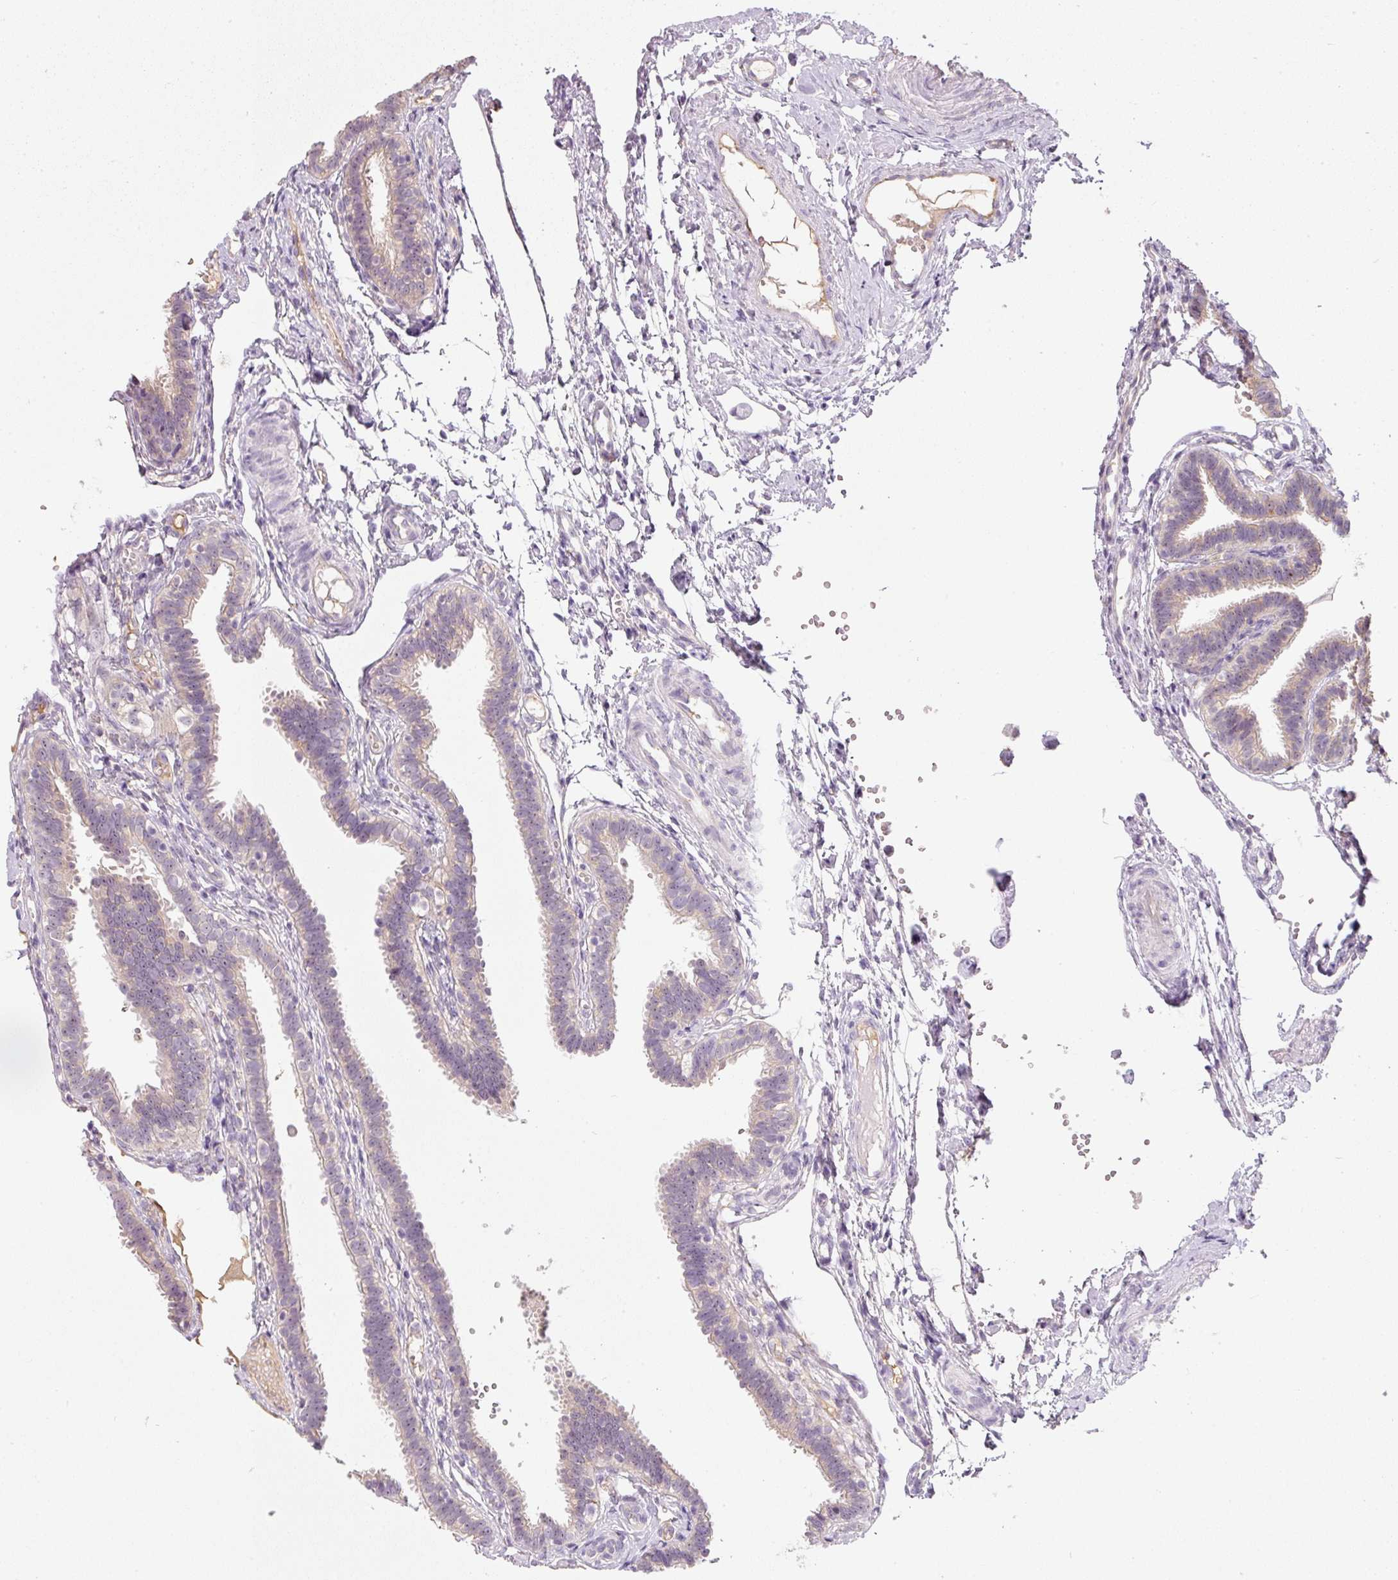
{"staining": {"intensity": "weak", "quantity": "25%-75%", "location": "cytoplasmic/membranous,nuclear"}, "tissue": "fallopian tube", "cell_type": "Glandular cells", "image_type": "normal", "snomed": [{"axis": "morphology", "description": "Normal tissue, NOS"}, {"axis": "topography", "description": "Fallopian tube"}], "caption": "The photomicrograph displays immunohistochemical staining of unremarkable fallopian tube. There is weak cytoplasmic/membranous,nuclear positivity is appreciated in about 25%-75% of glandular cells.", "gene": "TMEM37", "patient": {"sex": "female", "age": 37}}